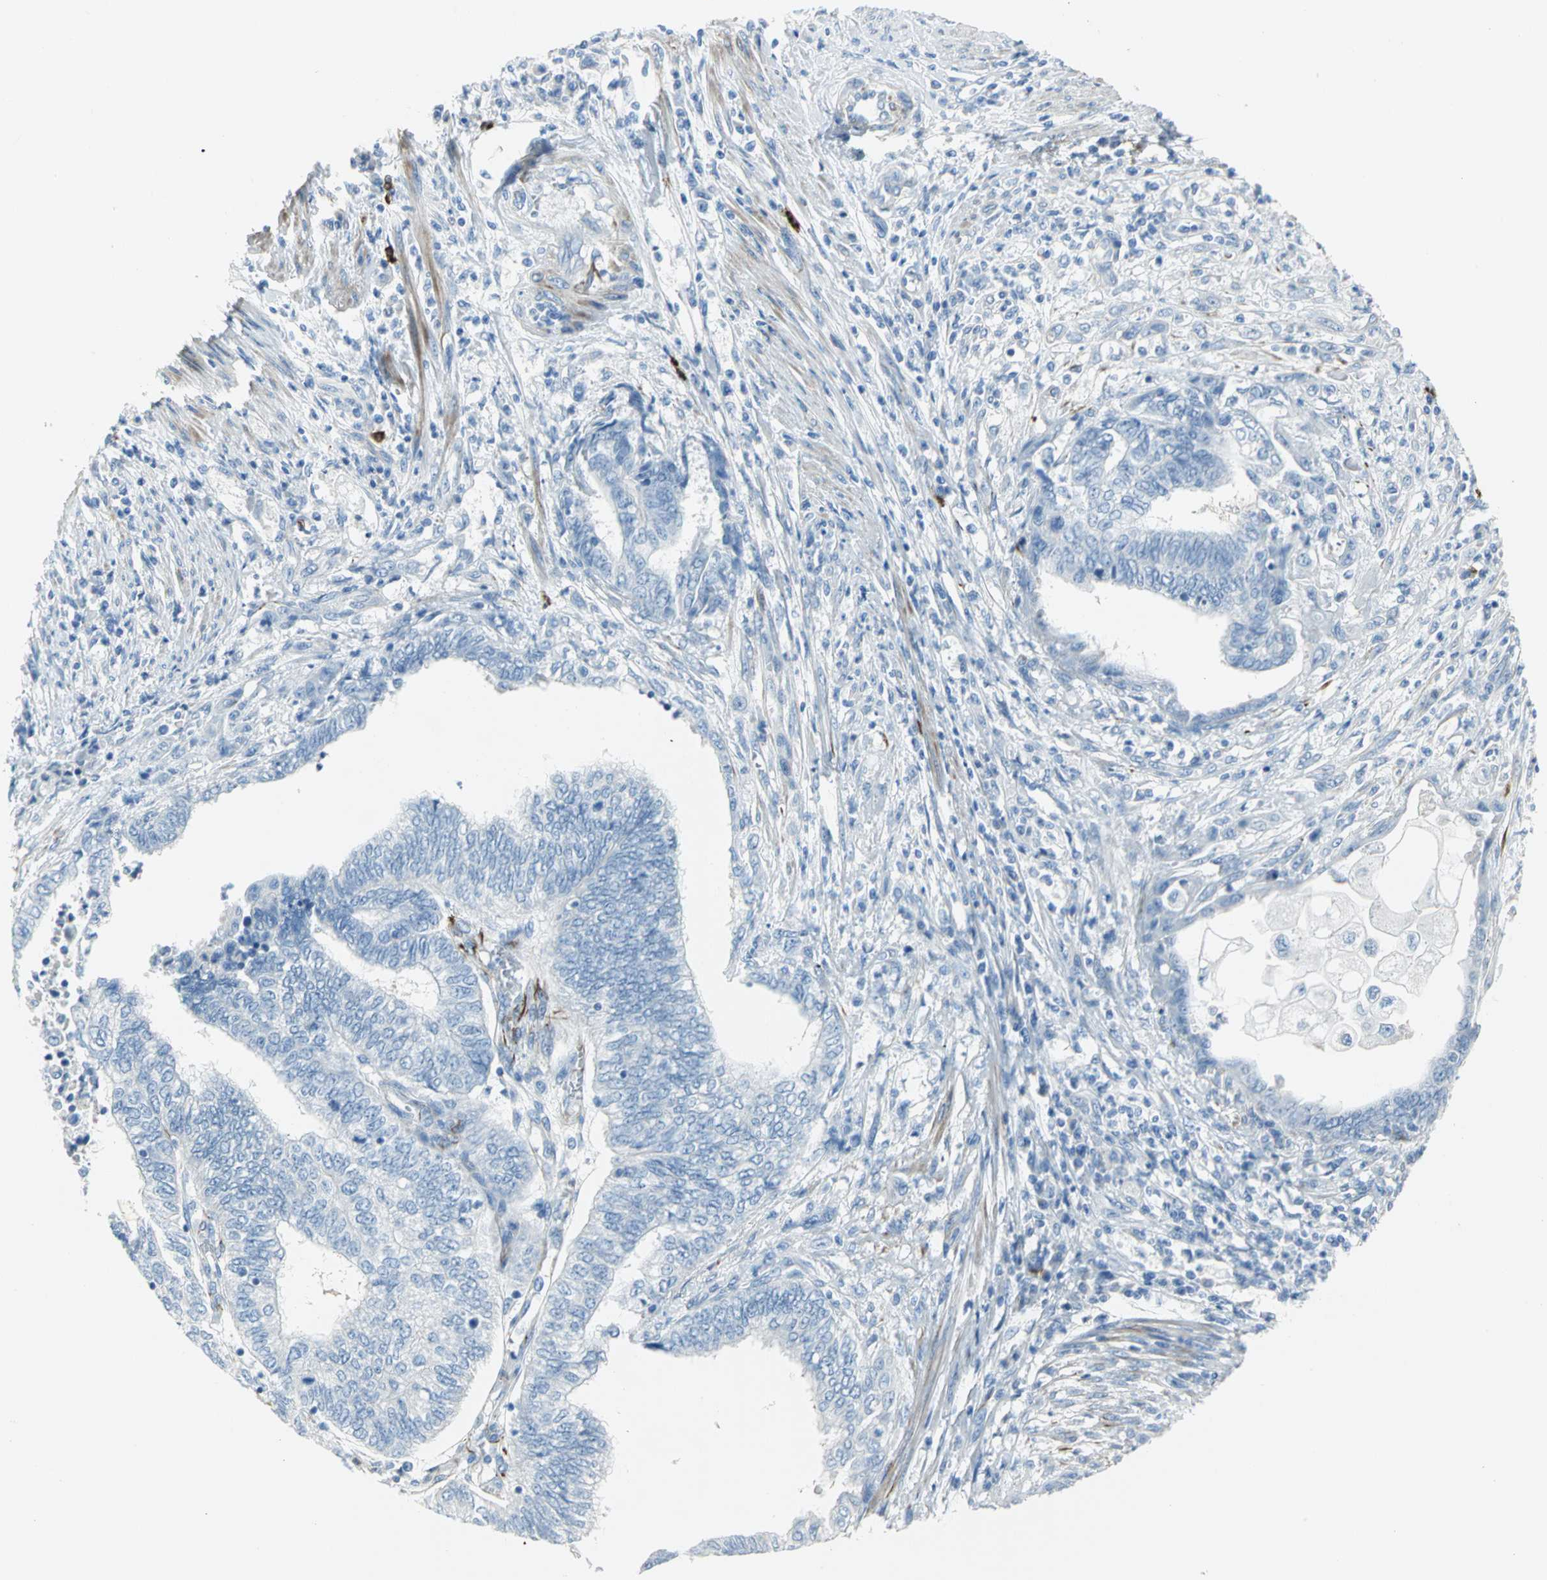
{"staining": {"intensity": "negative", "quantity": "none", "location": "none"}, "tissue": "endometrial cancer", "cell_type": "Tumor cells", "image_type": "cancer", "snomed": [{"axis": "morphology", "description": "Adenocarcinoma, NOS"}, {"axis": "topography", "description": "Uterus"}, {"axis": "topography", "description": "Endometrium"}], "caption": "Tumor cells show no significant protein positivity in endometrial cancer.", "gene": "ALOX15", "patient": {"sex": "female", "age": 70}}